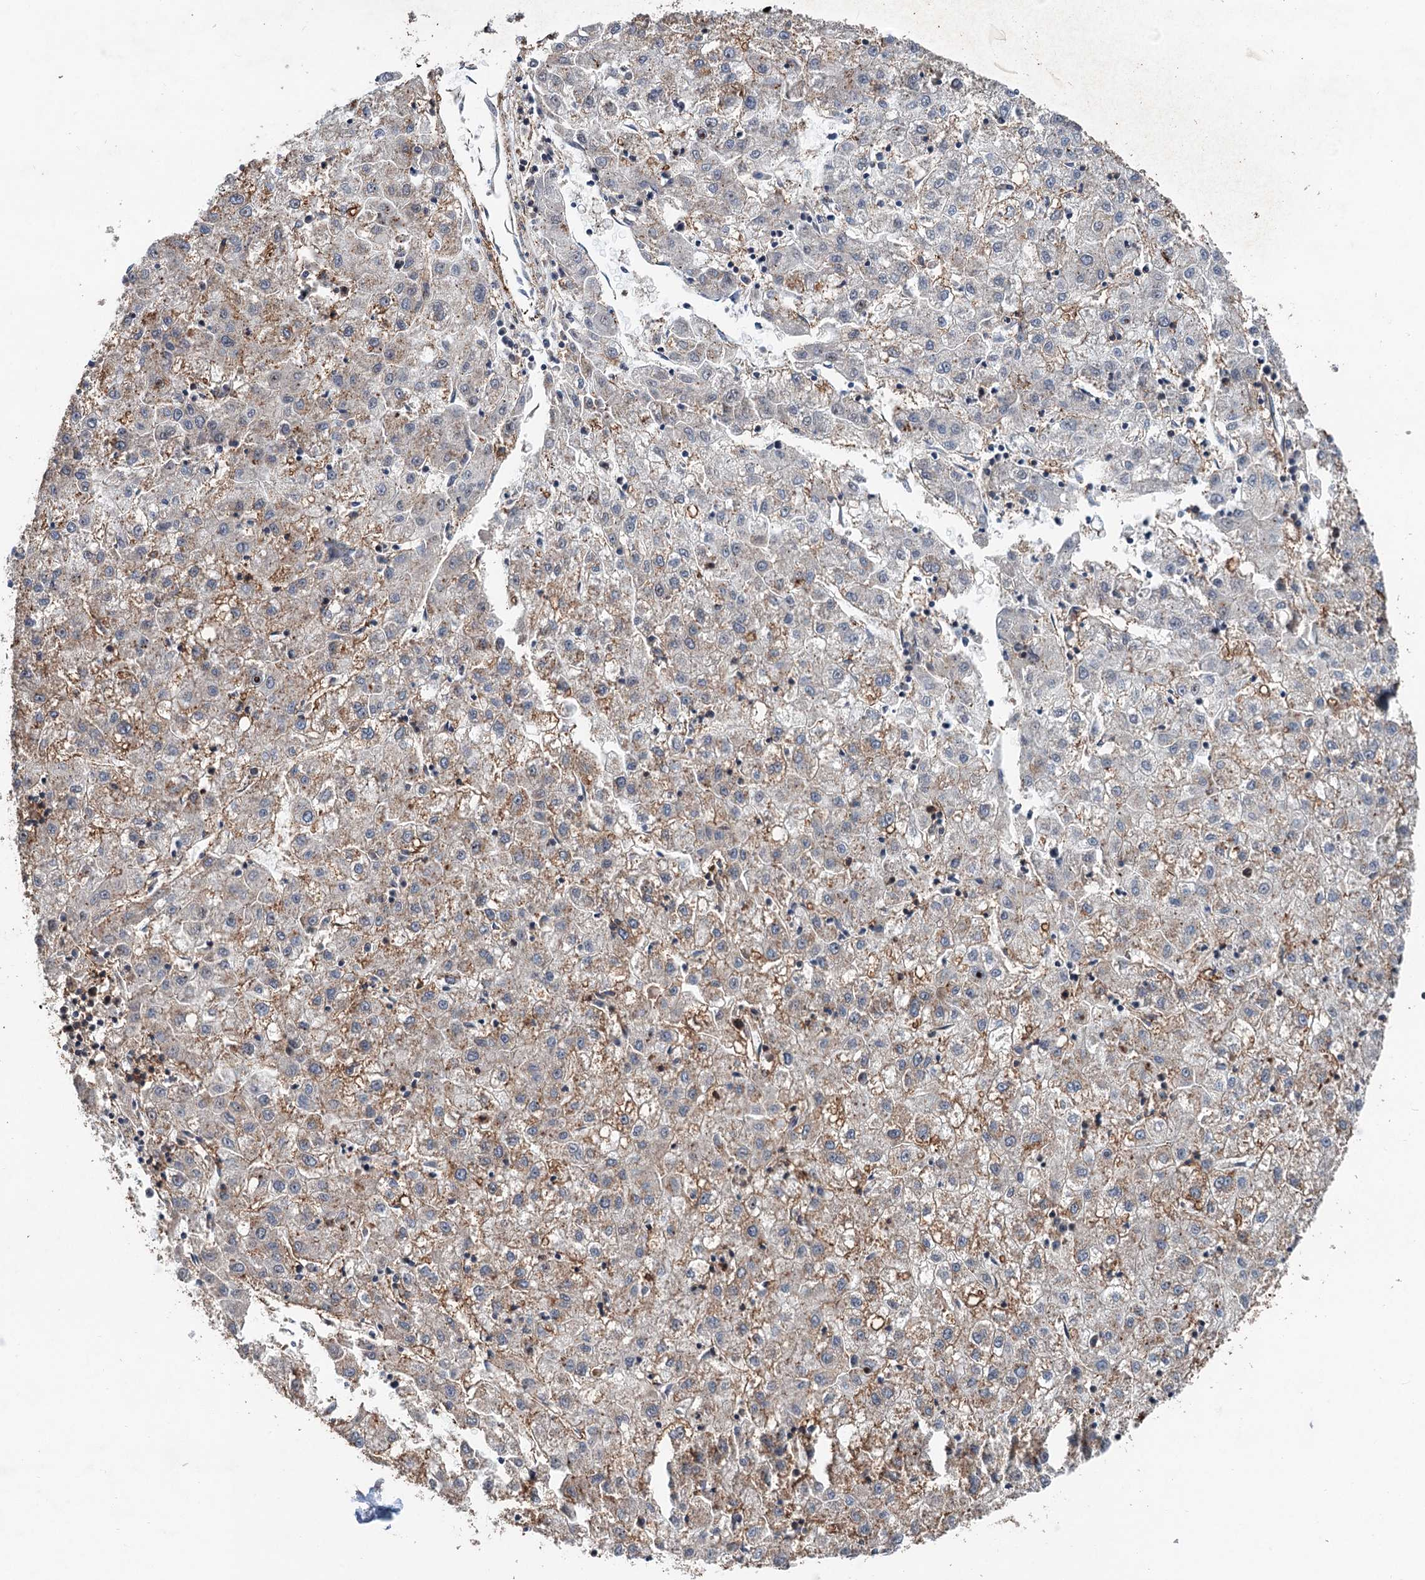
{"staining": {"intensity": "weak", "quantity": "<25%", "location": "cytoplasmic/membranous"}, "tissue": "liver cancer", "cell_type": "Tumor cells", "image_type": "cancer", "snomed": [{"axis": "morphology", "description": "Carcinoma, Hepatocellular, NOS"}, {"axis": "topography", "description": "Liver"}], "caption": "High power microscopy micrograph of an immunohistochemistry (IHC) image of liver cancer (hepatocellular carcinoma), revealing no significant positivity in tumor cells.", "gene": "TMA16", "patient": {"sex": "male", "age": 72}}